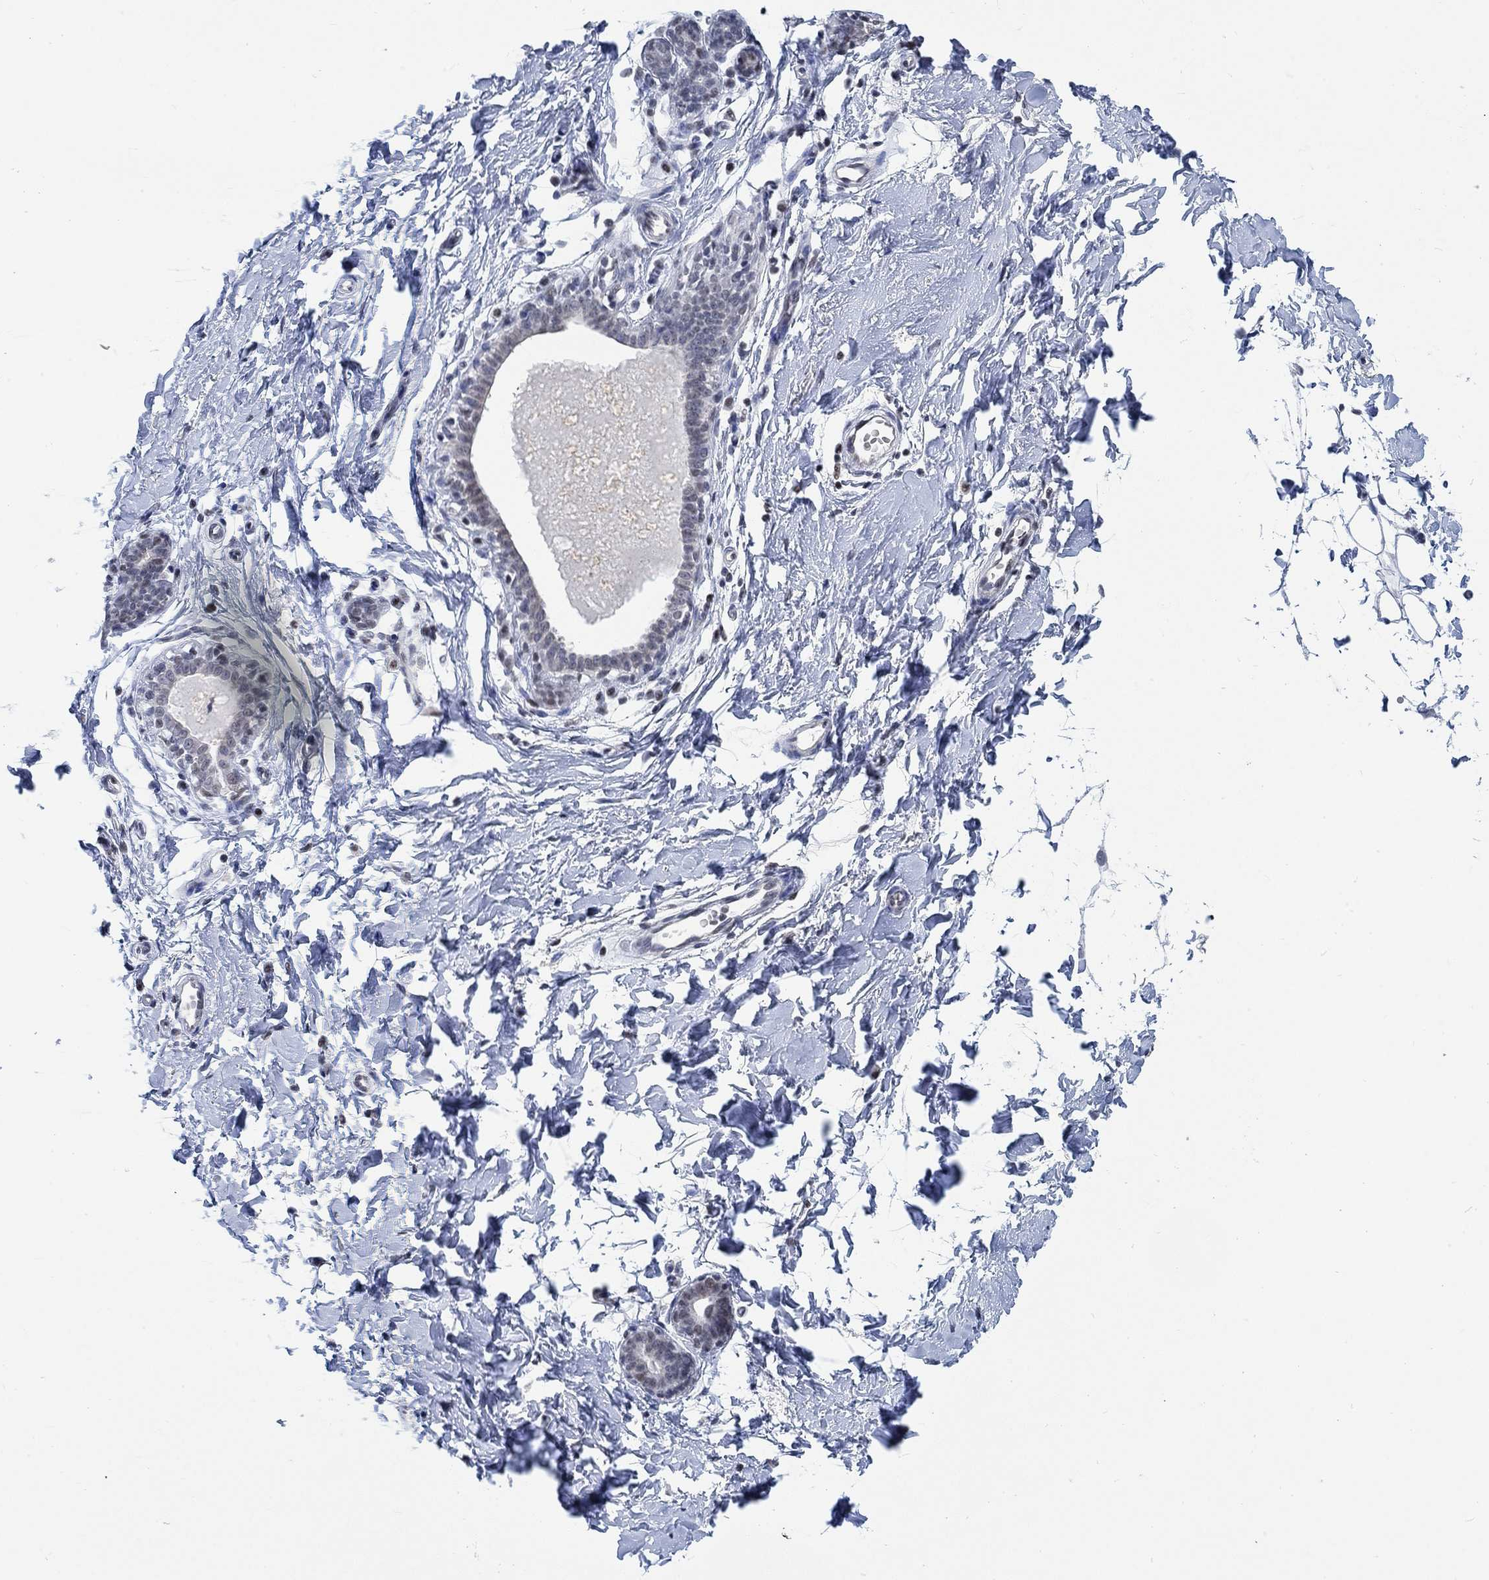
{"staining": {"intensity": "negative", "quantity": "none", "location": "none"}, "tissue": "breast", "cell_type": "Adipocytes", "image_type": "normal", "snomed": [{"axis": "morphology", "description": "Normal tissue, NOS"}, {"axis": "topography", "description": "Breast"}], "caption": "Adipocytes show no significant protein positivity in normal breast.", "gene": "KCNH8", "patient": {"sex": "female", "age": 37}}